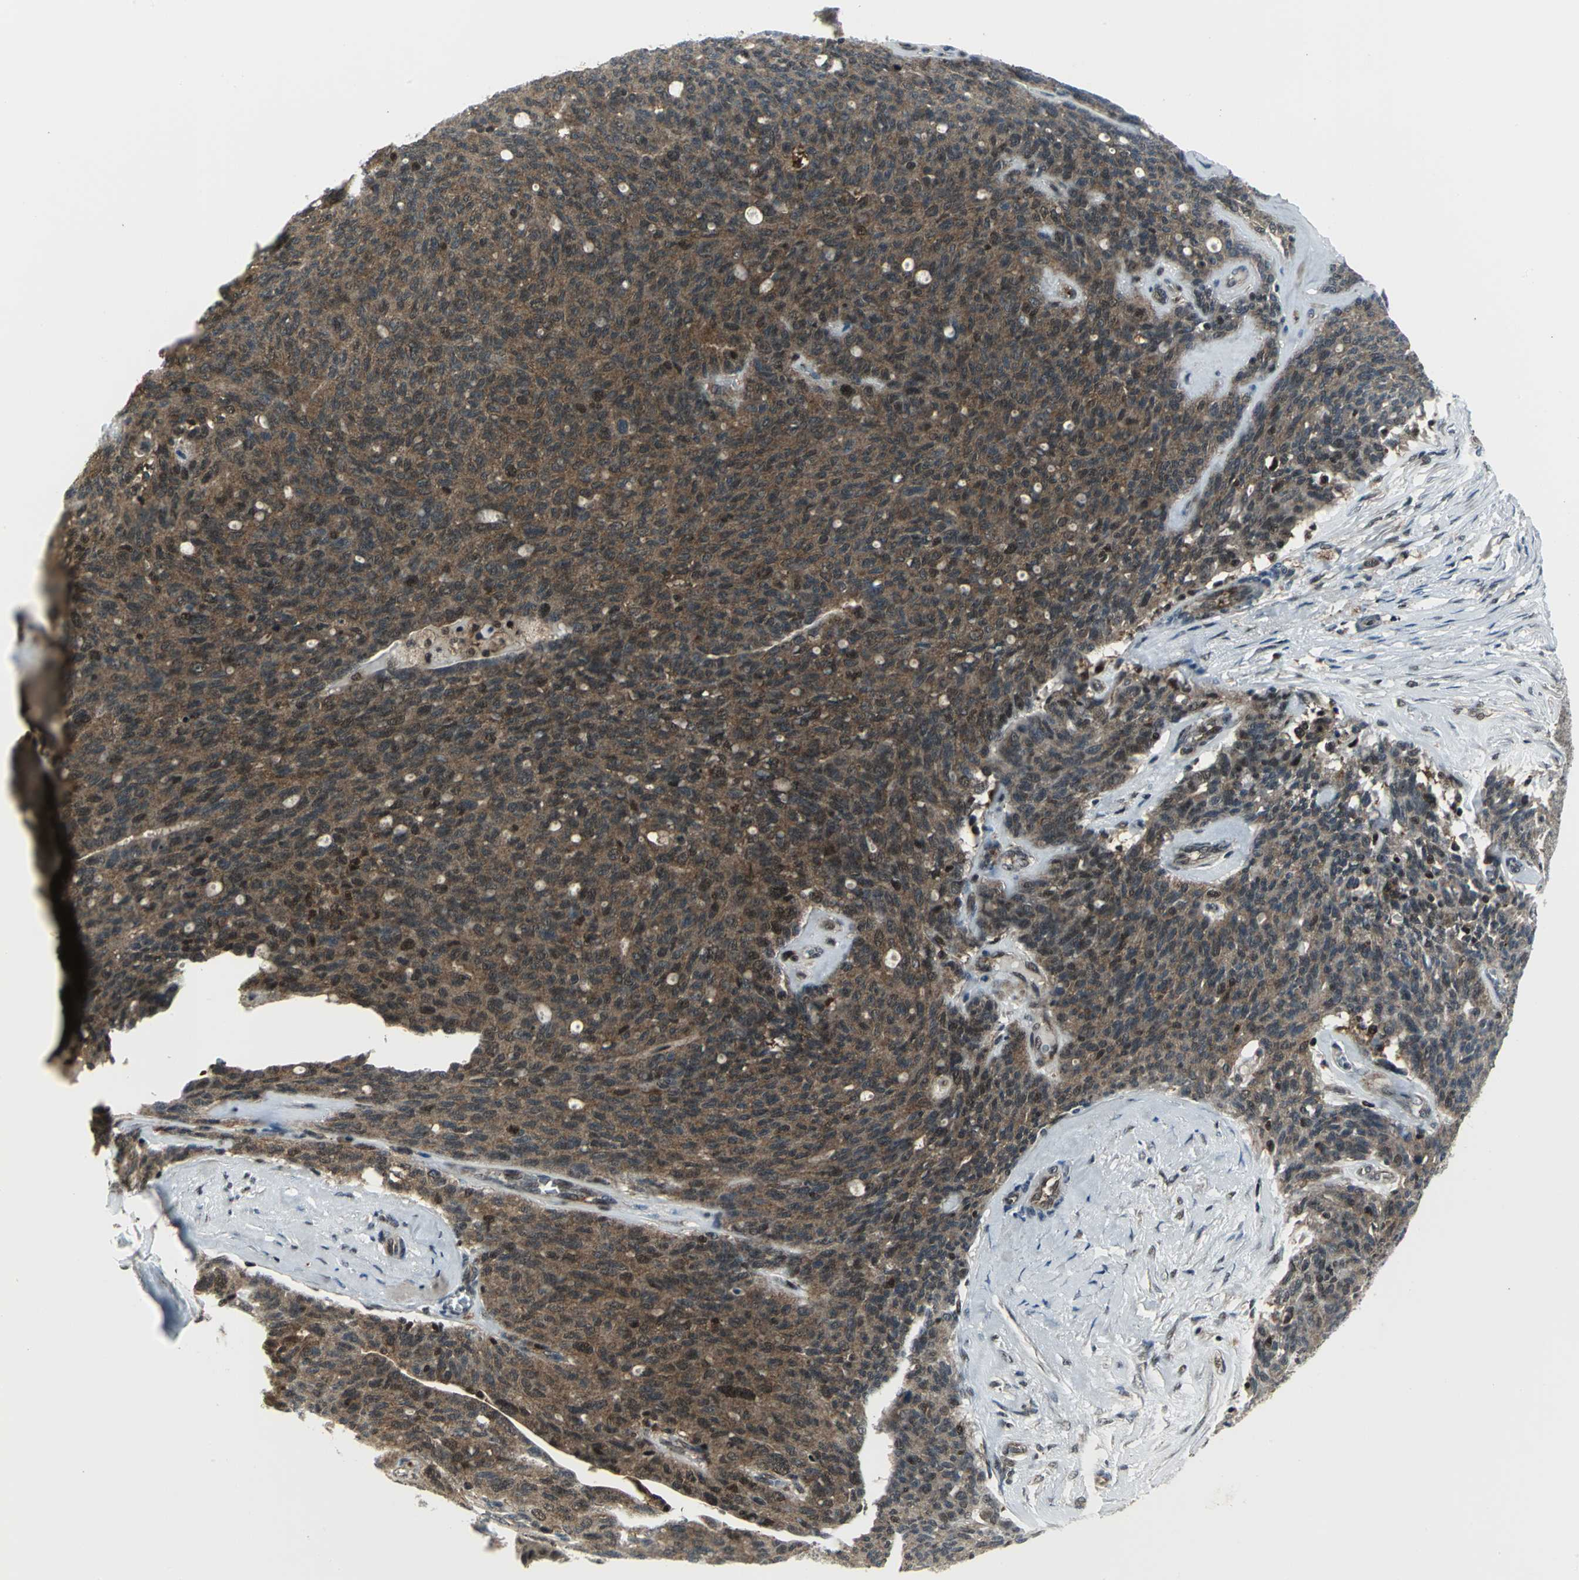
{"staining": {"intensity": "moderate", "quantity": ">75%", "location": "cytoplasmic/membranous"}, "tissue": "ovarian cancer", "cell_type": "Tumor cells", "image_type": "cancer", "snomed": [{"axis": "morphology", "description": "Carcinoma, endometroid"}, {"axis": "topography", "description": "Ovary"}], "caption": "Protein expression analysis of ovarian endometroid carcinoma shows moderate cytoplasmic/membranous positivity in about >75% of tumor cells.", "gene": "PSMA4", "patient": {"sex": "female", "age": 60}}